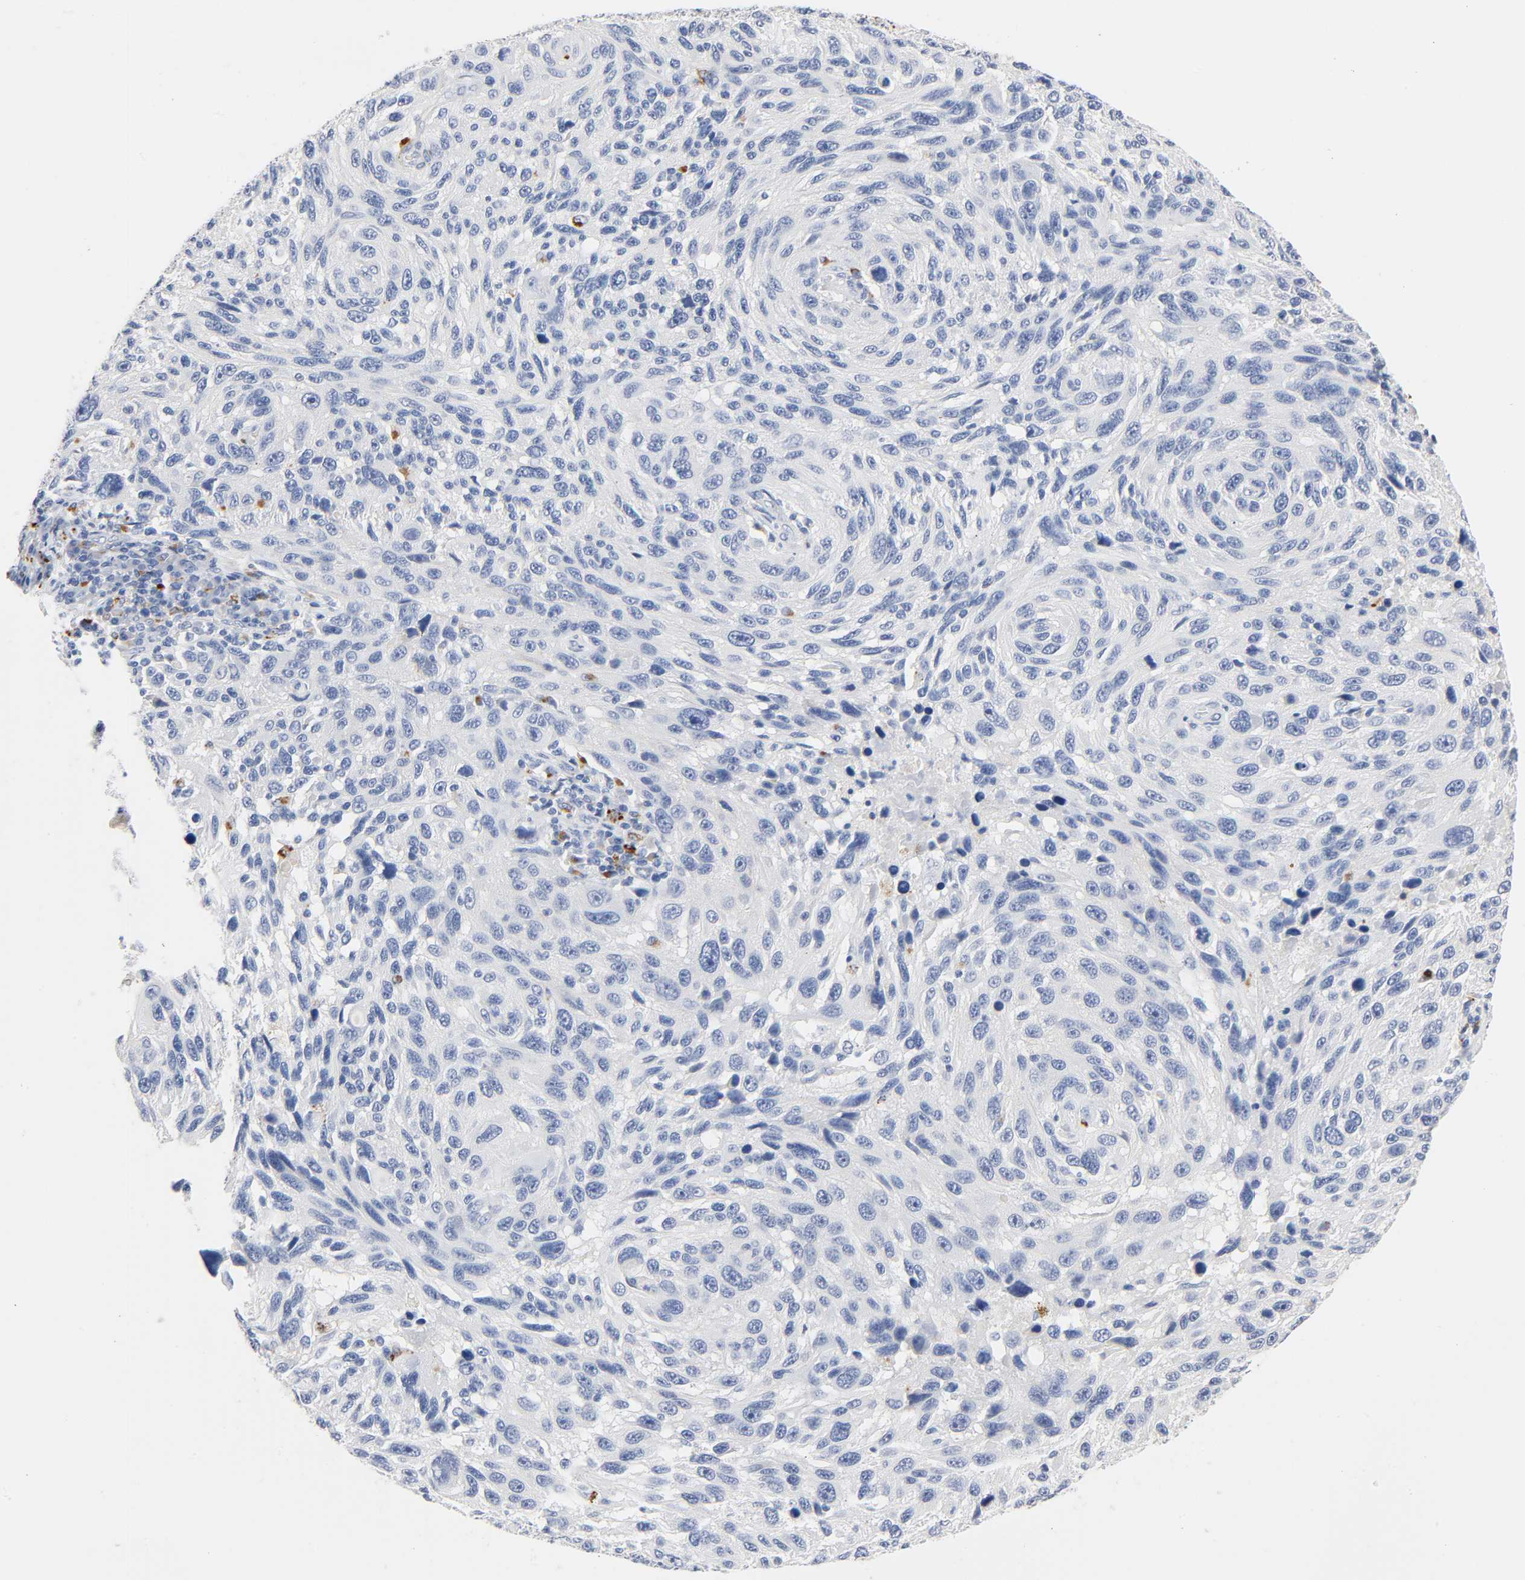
{"staining": {"intensity": "negative", "quantity": "none", "location": "none"}, "tissue": "melanoma", "cell_type": "Tumor cells", "image_type": "cancer", "snomed": [{"axis": "morphology", "description": "Malignant melanoma, NOS"}, {"axis": "topography", "description": "Skin"}], "caption": "An immunohistochemistry (IHC) image of malignant melanoma is shown. There is no staining in tumor cells of malignant melanoma. (DAB IHC visualized using brightfield microscopy, high magnification).", "gene": "PLP1", "patient": {"sex": "male", "age": 53}}